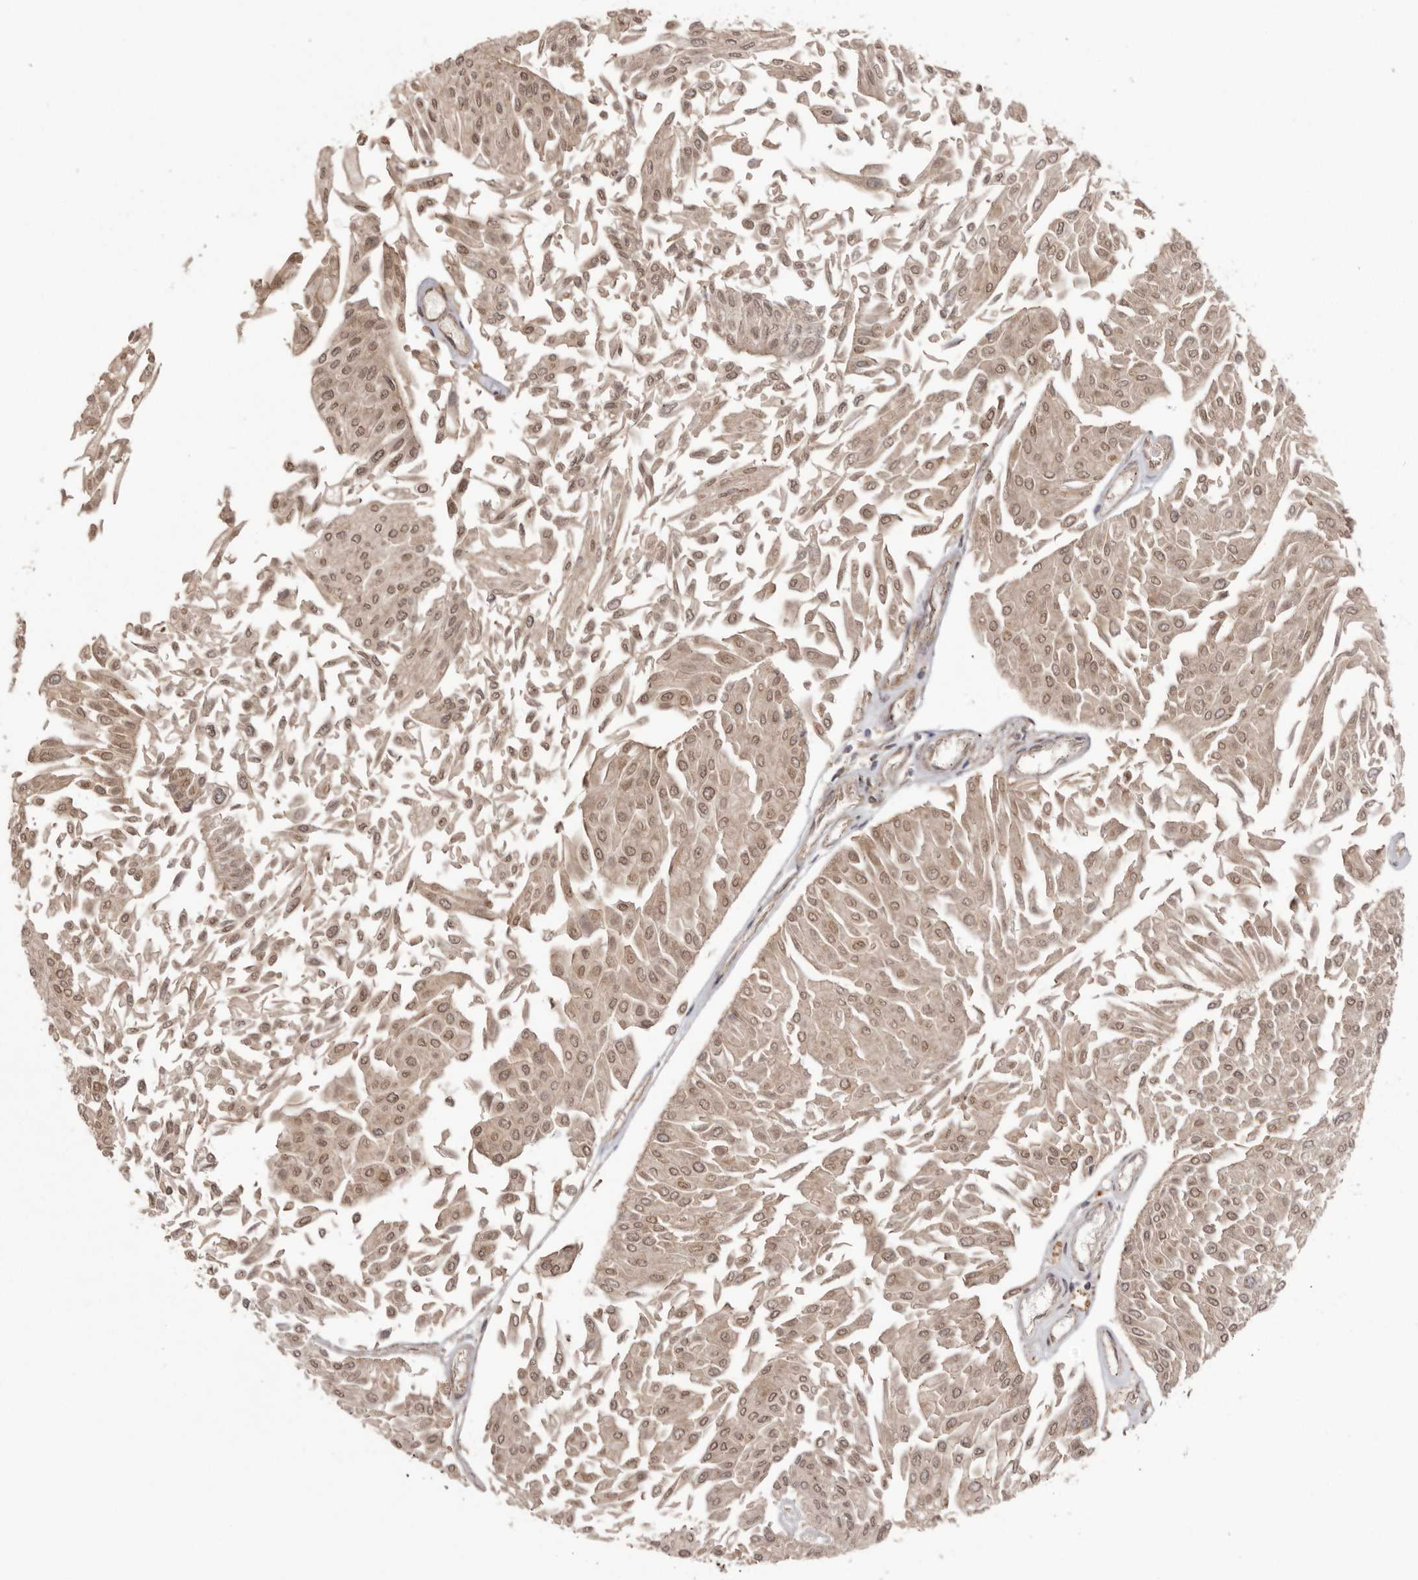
{"staining": {"intensity": "moderate", "quantity": ">75%", "location": "cytoplasmic/membranous"}, "tissue": "urothelial cancer", "cell_type": "Tumor cells", "image_type": "cancer", "snomed": [{"axis": "morphology", "description": "Urothelial carcinoma, Low grade"}, {"axis": "topography", "description": "Urinary bladder"}], "caption": "Immunohistochemistry micrograph of neoplastic tissue: urothelial cancer stained using IHC shows medium levels of moderate protein expression localized specifically in the cytoplasmic/membranous of tumor cells, appearing as a cytoplasmic/membranous brown color.", "gene": "NUP43", "patient": {"sex": "male", "age": 67}}